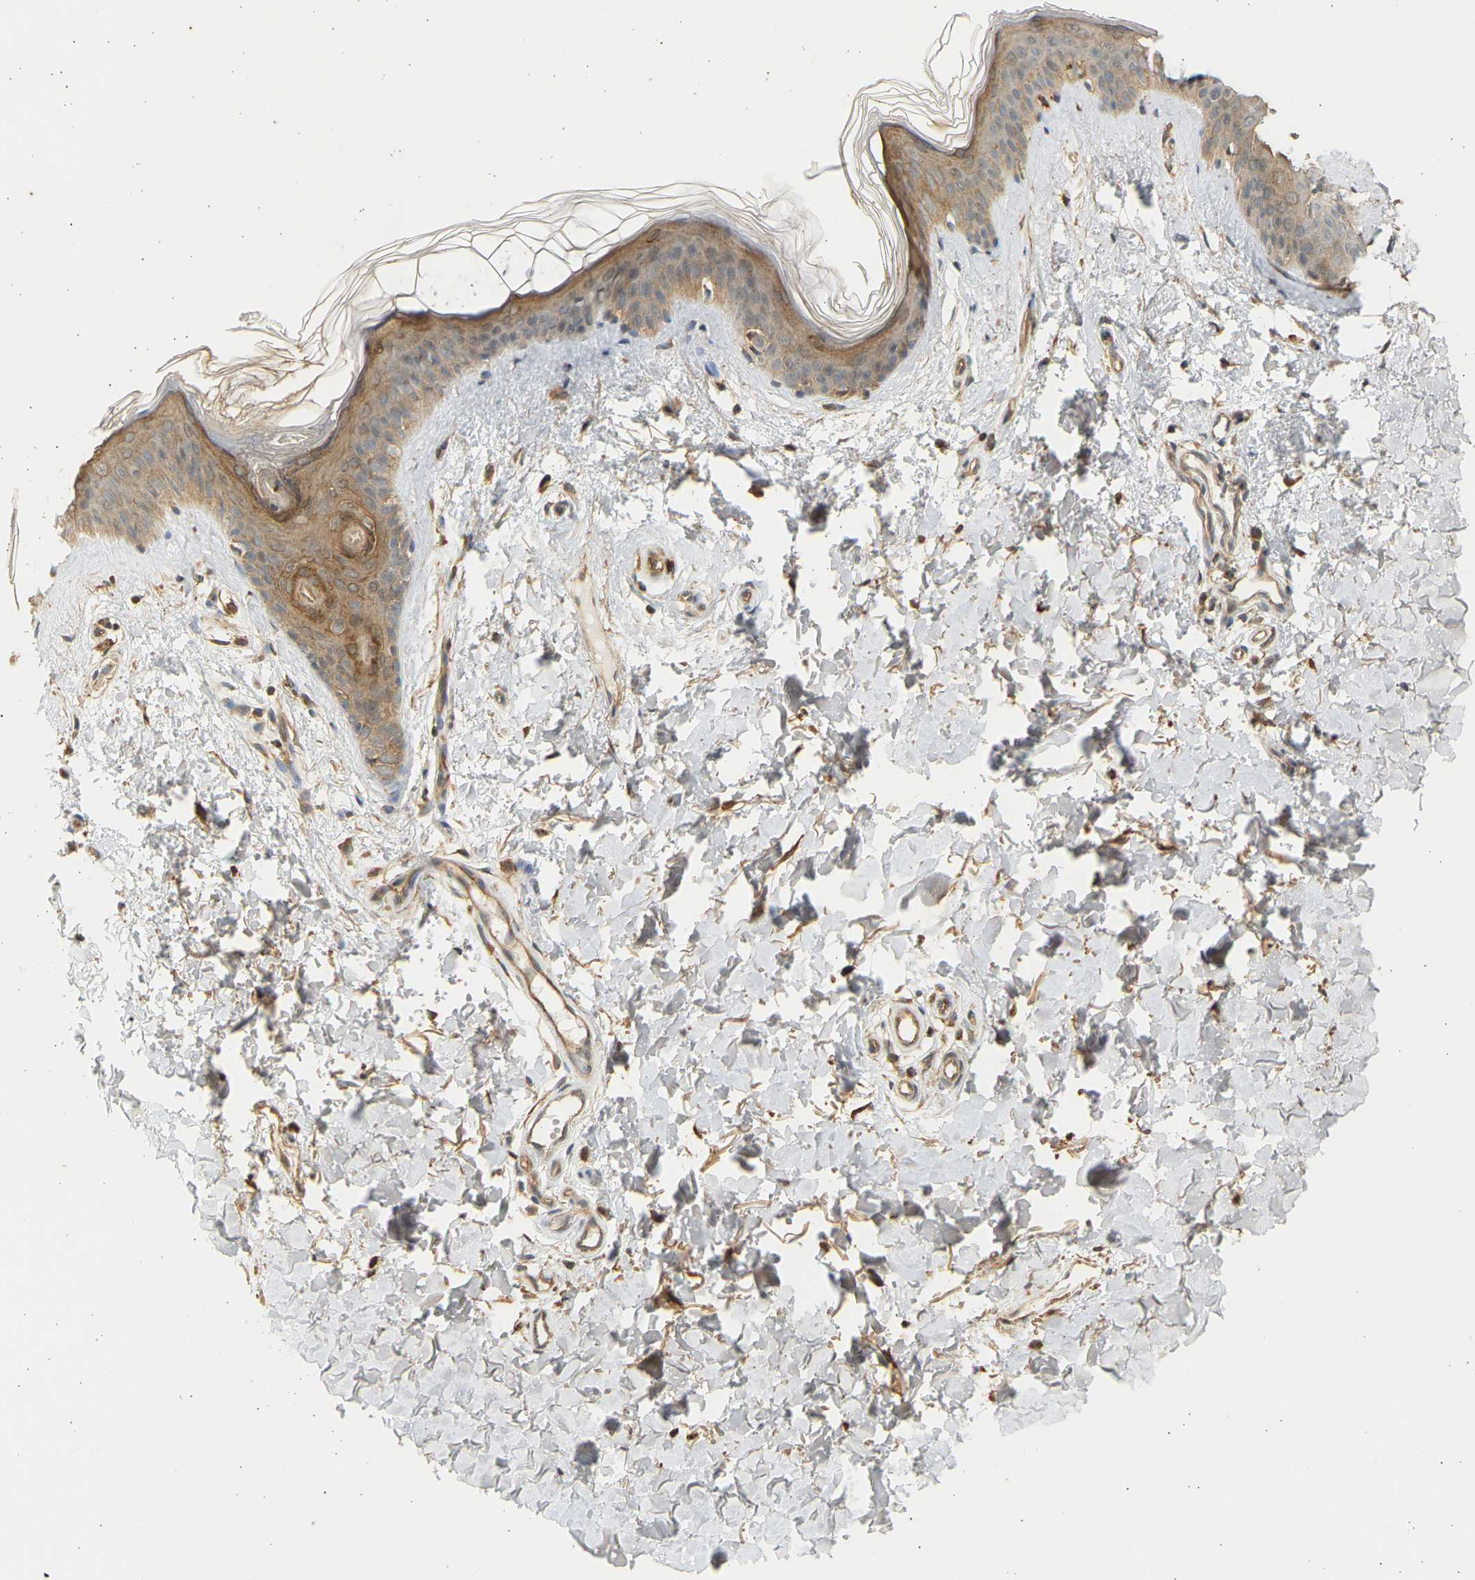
{"staining": {"intensity": "moderate", "quantity": ">75%", "location": "cytoplasmic/membranous"}, "tissue": "skin", "cell_type": "Fibroblasts", "image_type": "normal", "snomed": [{"axis": "morphology", "description": "Normal tissue, NOS"}, {"axis": "topography", "description": "Skin"}], "caption": "Immunohistochemical staining of normal skin reveals medium levels of moderate cytoplasmic/membranous positivity in approximately >75% of fibroblasts.", "gene": "B4GALT6", "patient": {"sex": "female", "age": 41}}